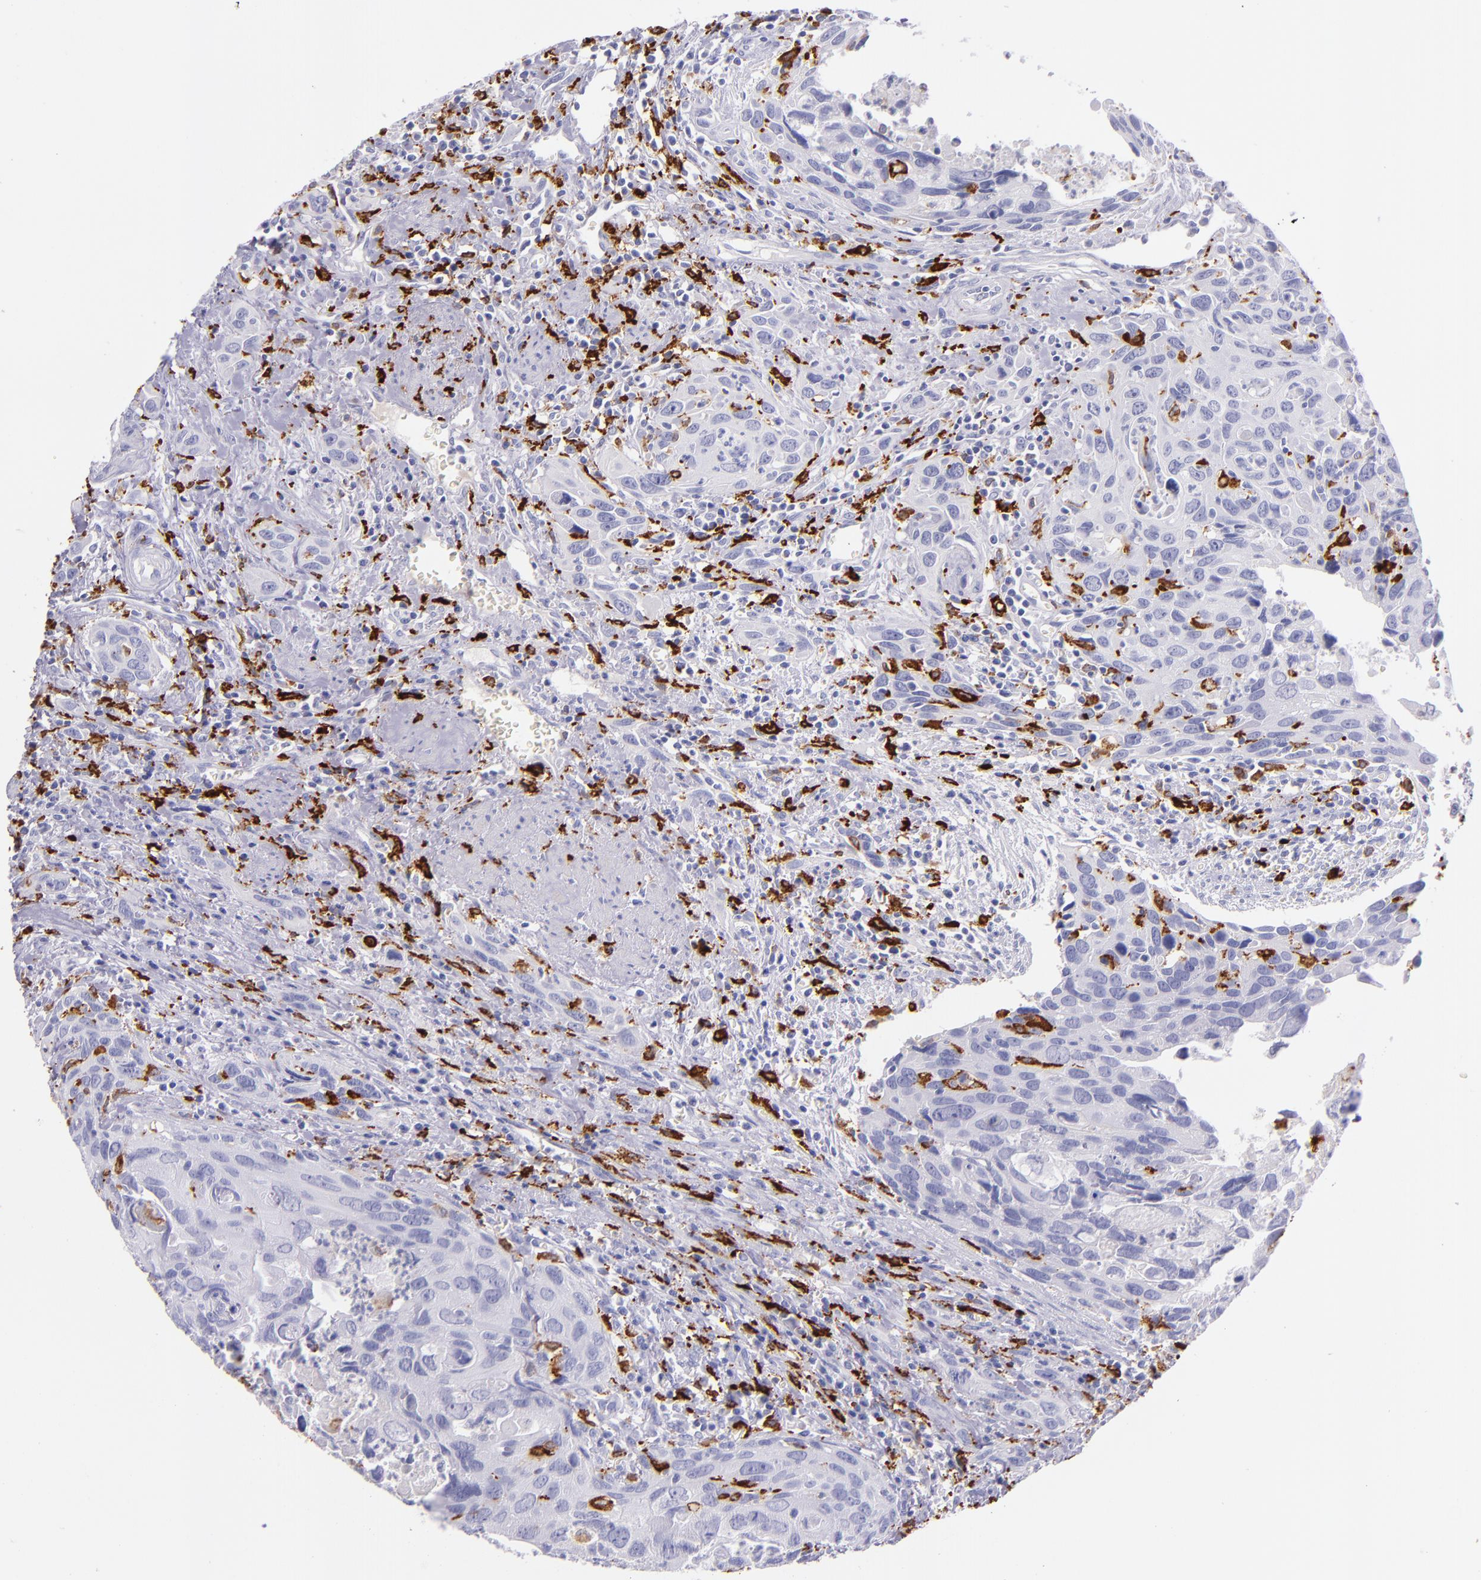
{"staining": {"intensity": "negative", "quantity": "none", "location": "none"}, "tissue": "urothelial cancer", "cell_type": "Tumor cells", "image_type": "cancer", "snomed": [{"axis": "morphology", "description": "Urothelial carcinoma, High grade"}, {"axis": "topography", "description": "Urinary bladder"}], "caption": "DAB (3,3'-diaminobenzidine) immunohistochemical staining of human urothelial cancer displays no significant staining in tumor cells. Brightfield microscopy of immunohistochemistry stained with DAB (brown) and hematoxylin (blue), captured at high magnification.", "gene": "CD163", "patient": {"sex": "male", "age": 71}}